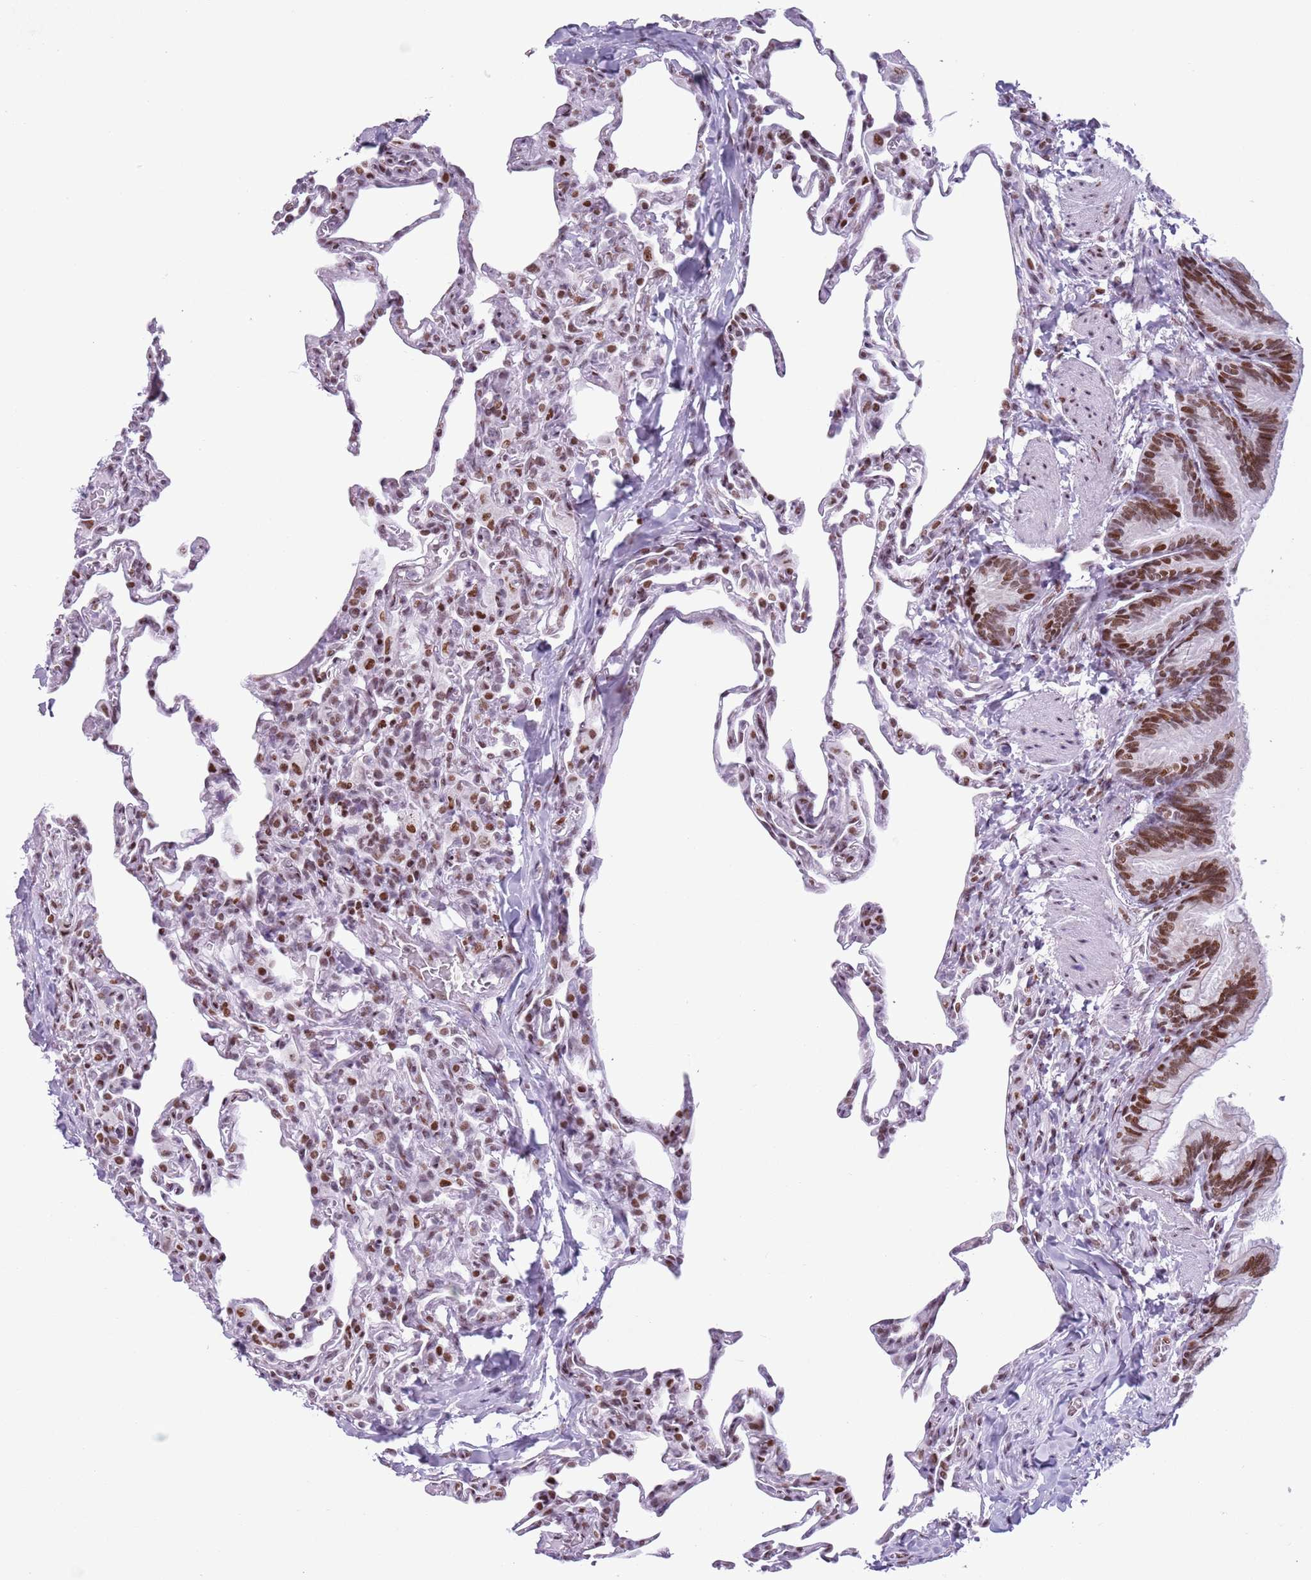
{"staining": {"intensity": "moderate", "quantity": ">75%", "location": "nuclear"}, "tissue": "lung", "cell_type": "Alveolar cells", "image_type": "normal", "snomed": [{"axis": "morphology", "description": "Normal tissue, NOS"}, {"axis": "topography", "description": "Lung"}], "caption": "Immunohistochemistry (DAB (3,3'-diaminobenzidine)) staining of benign human lung exhibits moderate nuclear protein expression in approximately >75% of alveolar cells.", "gene": "FAM104B", "patient": {"sex": "male", "age": 20}}